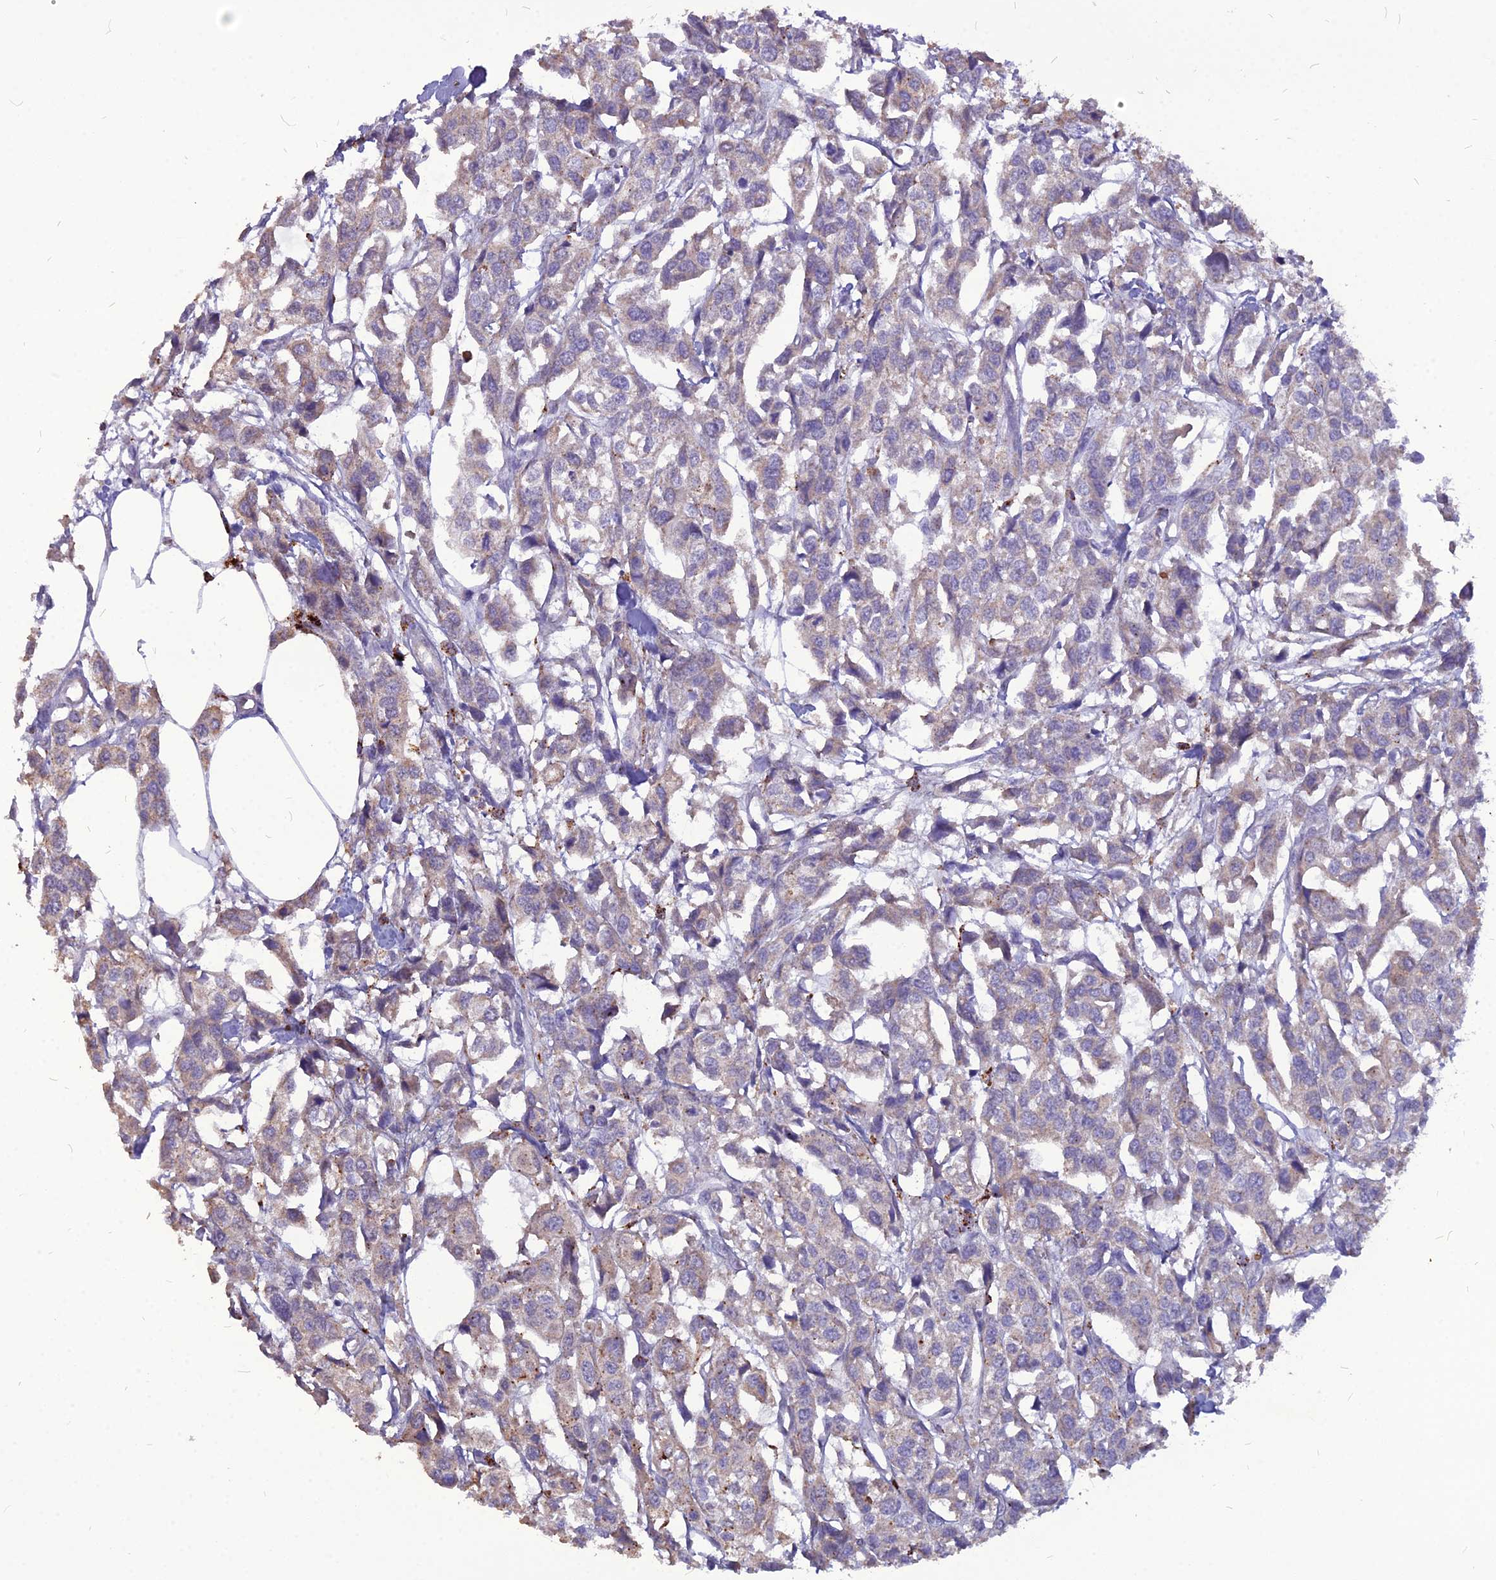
{"staining": {"intensity": "weak", "quantity": "25%-75%", "location": "cytoplasmic/membranous"}, "tissue": "urothelial cancer", "cell_type": "Tumor cells", "image_type": "cancer", "snomed": [{"axis": "morphology", "description": "Urothelial carcinoma, High grade"}, {"axis": "topography", "description": "Urinary bladder"}], "caption": "This micrograph reveals urothelial carcinoma (high-grade) stained with immunohistochemistry (IHC) to label a protein in brown. The cytoplasmic/membranous of tumor cells show weak positivity for the protein. Nuclei are counter-stained blue.", "gene": "PCED1B", "patient": {"sex": "male", "age": 67}}